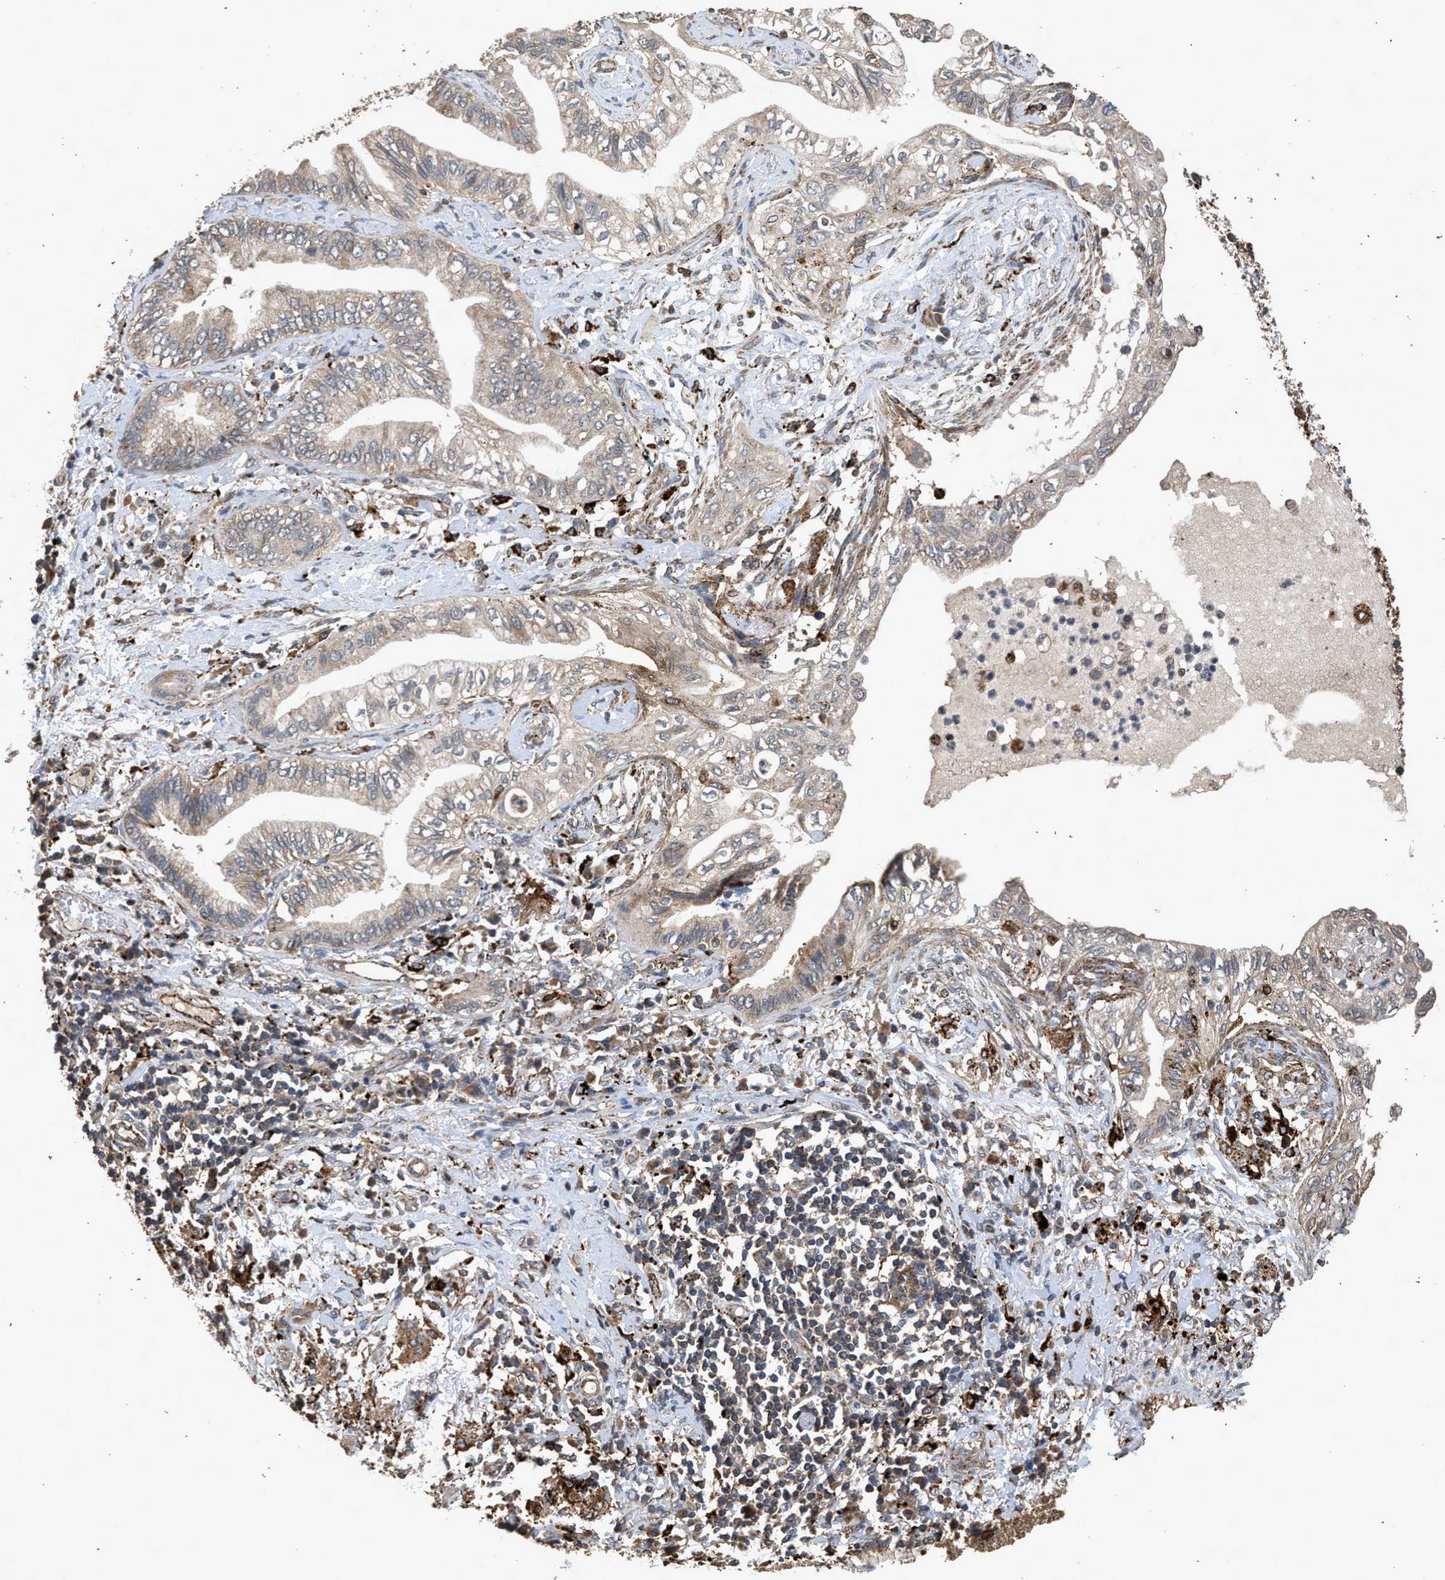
{"staining": {"intensity": "weak", "quantity": "25%-75%", "location": "cytoplasmic/membranous"}, "tissue": "lung cancer", "cell_type": "Tumor cells", "image_type": "cancer", "snomed": [{"axis": "morphology", "description": "Normal tissue, NOS"}, {"axis": "morphology", "description": "Adenocarcinoma, NOS"}, {"axis": "topography", "description": "Bronchus"}, {"axis": "topography", "description": "Lung"}], "caption": "Human lung cancer stained for a protein (brown) displays weak cytoplasmic/membranous positive expression in about 25%-75% of tumor cells.", "gene": "CTSV", "patient": {"sex": "female", "age": 70}}